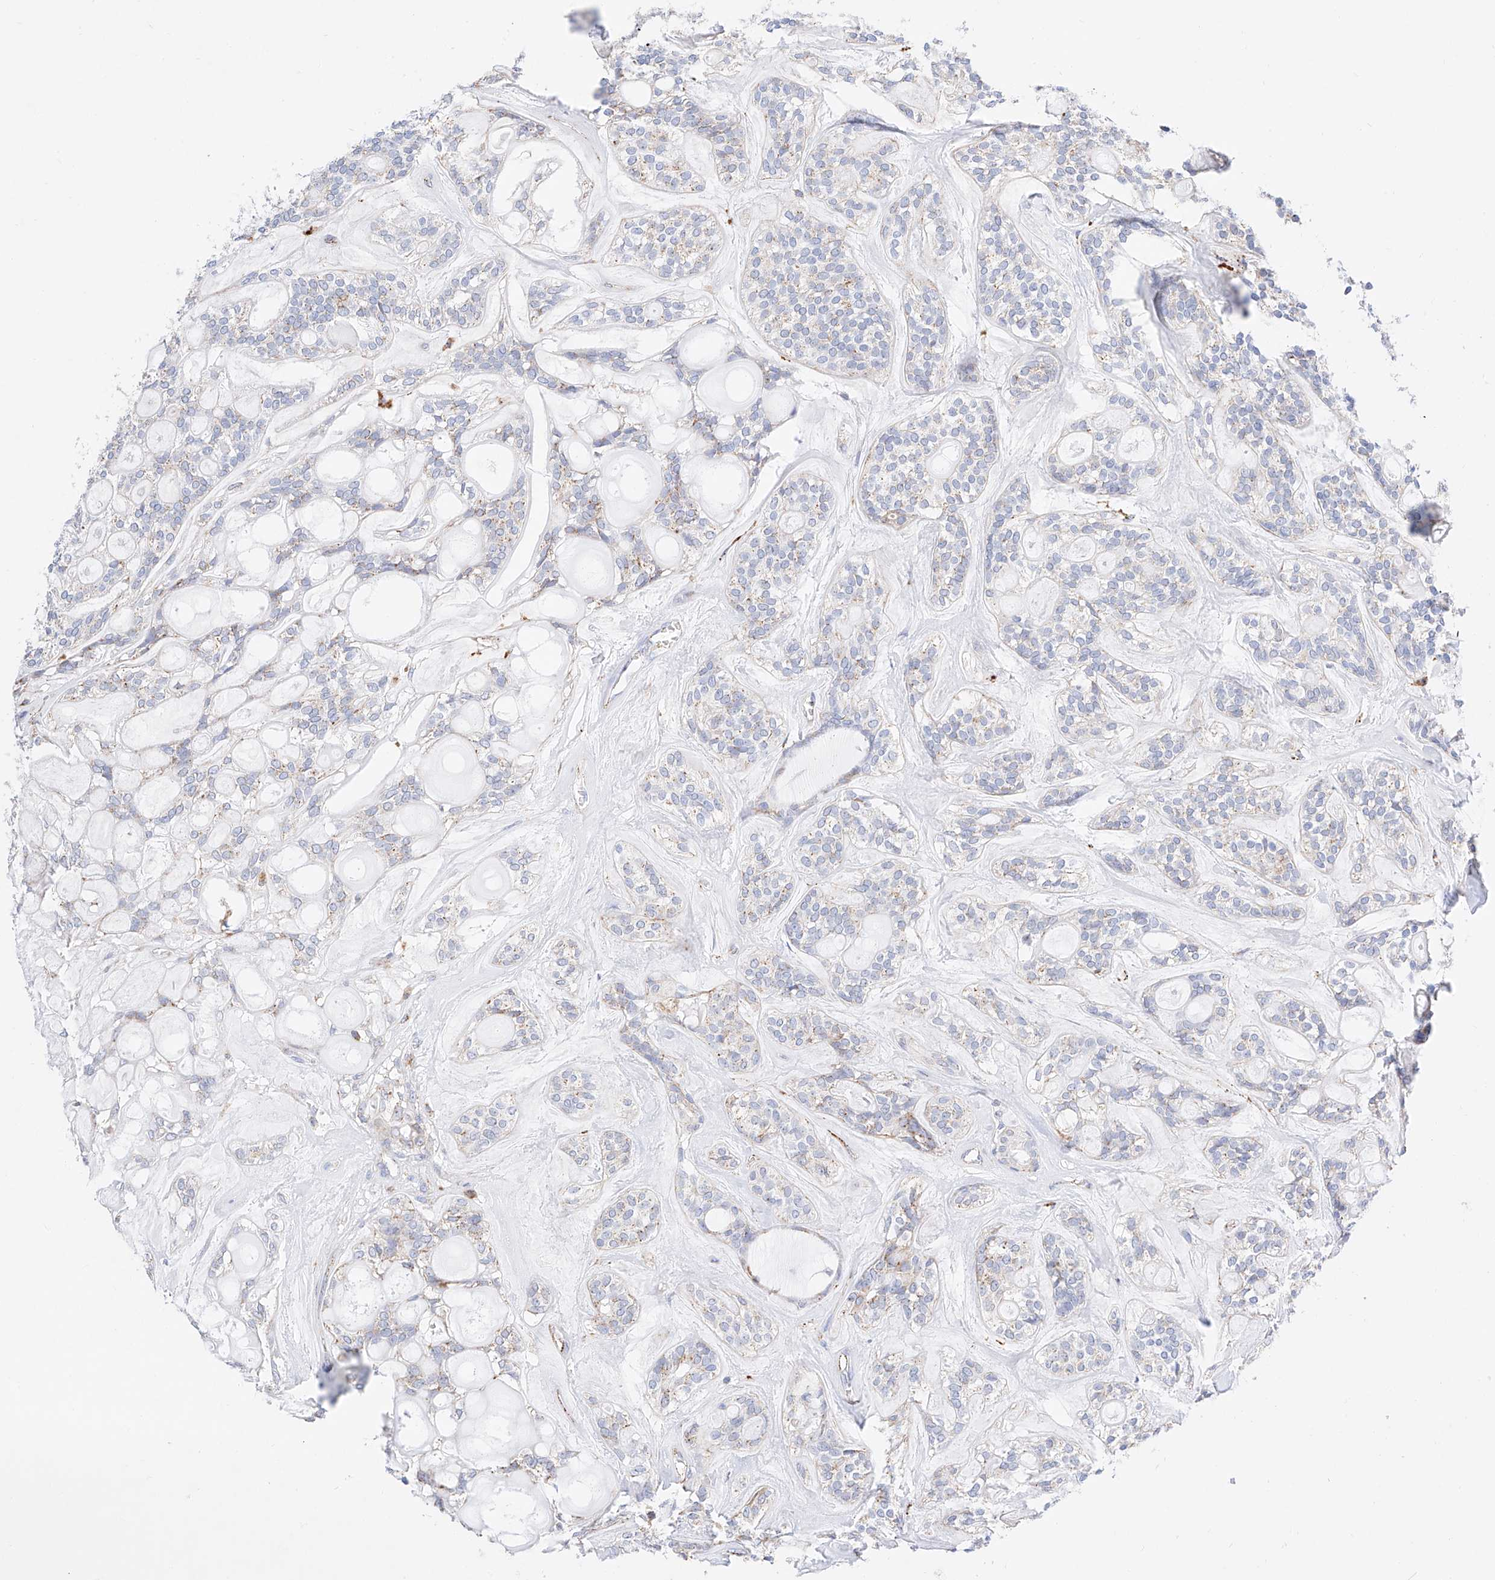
{"staining": {"intensity": "weak", "quantity": "<25%", "location": "cytoplasmic/membranous"}, "tissue": "head and neck cancer", "cell_type": "Tumor cells", "image_type": "cancer", "snomed": [{"axis": "morphology", "description": "Adenocarcinoma, NOS"}, {"axis": "topography", "description": "Head-Neck"}], "caption": "Head and neck adenocarcinoma was stained to show a protein in brown. There is no significant positivity in tumor cells.", "gene": "C6orf62", "patient": {"sex": "male", "age": 66}}